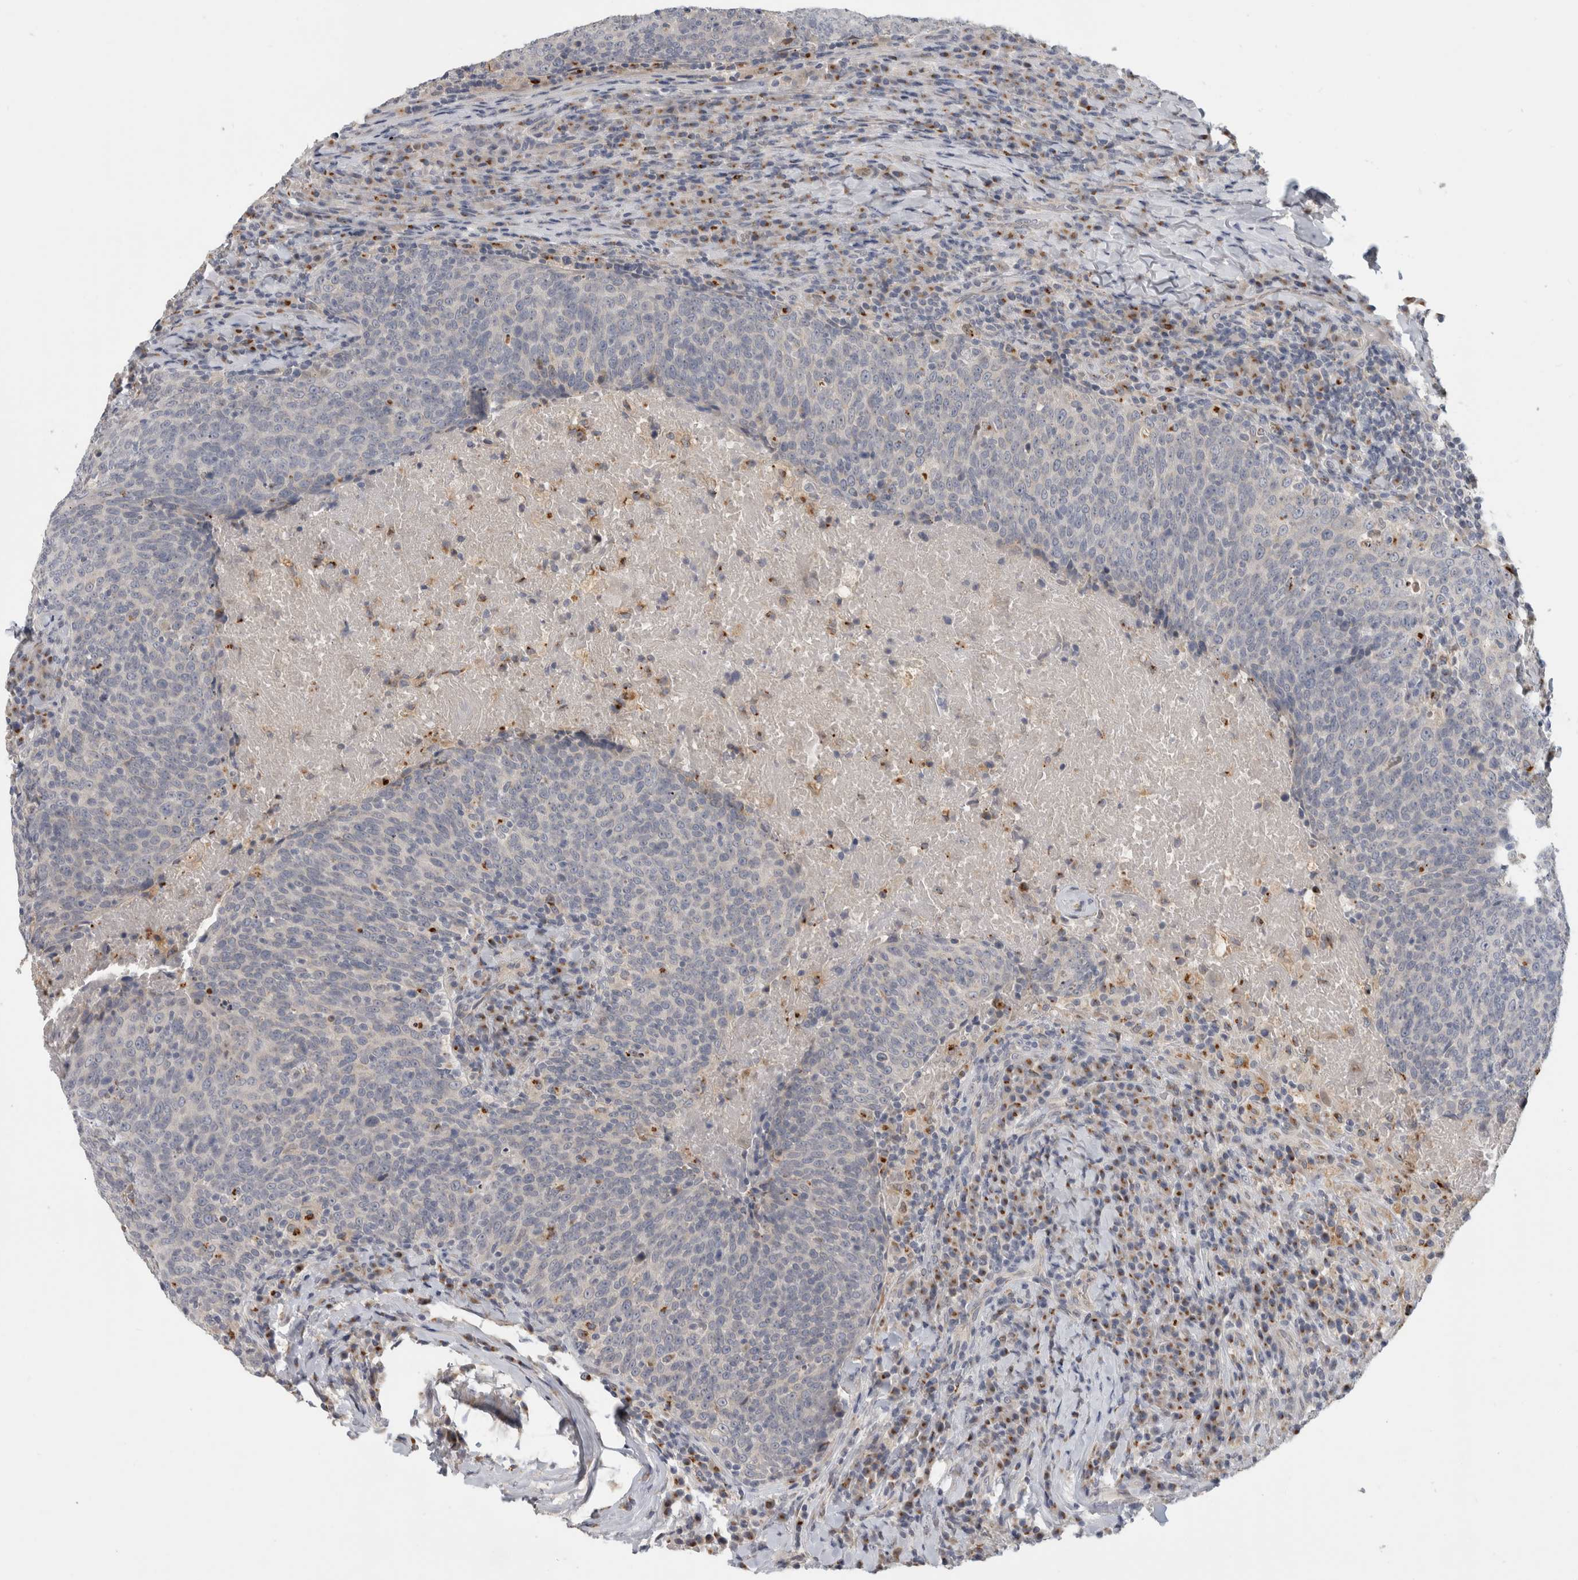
{"staining": {"intensity": "strong", "quantity": "<25%", "location": "cytoplasmic/membranous"}, "tissue": "head and neck cancer", "cell_type": "Tumor cells", "image_type": "cancer", "snomed": [{"axis": "morphology", "description": "Squamous cell carcinoma, NOS"}, {"axis": "morphology", "description": "Squamous cell carcinoma, metastatic, NOS"}, {"axis": "topography", "description": "Lymph node"}, {"axis": "topography", "description": "Head-Neck"}], "caption": "High-magnification brightfield microscopy of head and neck cancer (metastatic squamous cell carcinoma) stained with DAB (3,3'-diaminobenzidine) (brown) and counterstained with hematoxylin (blue). tumor cells exhibit strong cytoplasmic/membranous staining is present in about<25% of cells.", "gene": "MGAT1", "patient": {"sex": "male", "age": 62}}